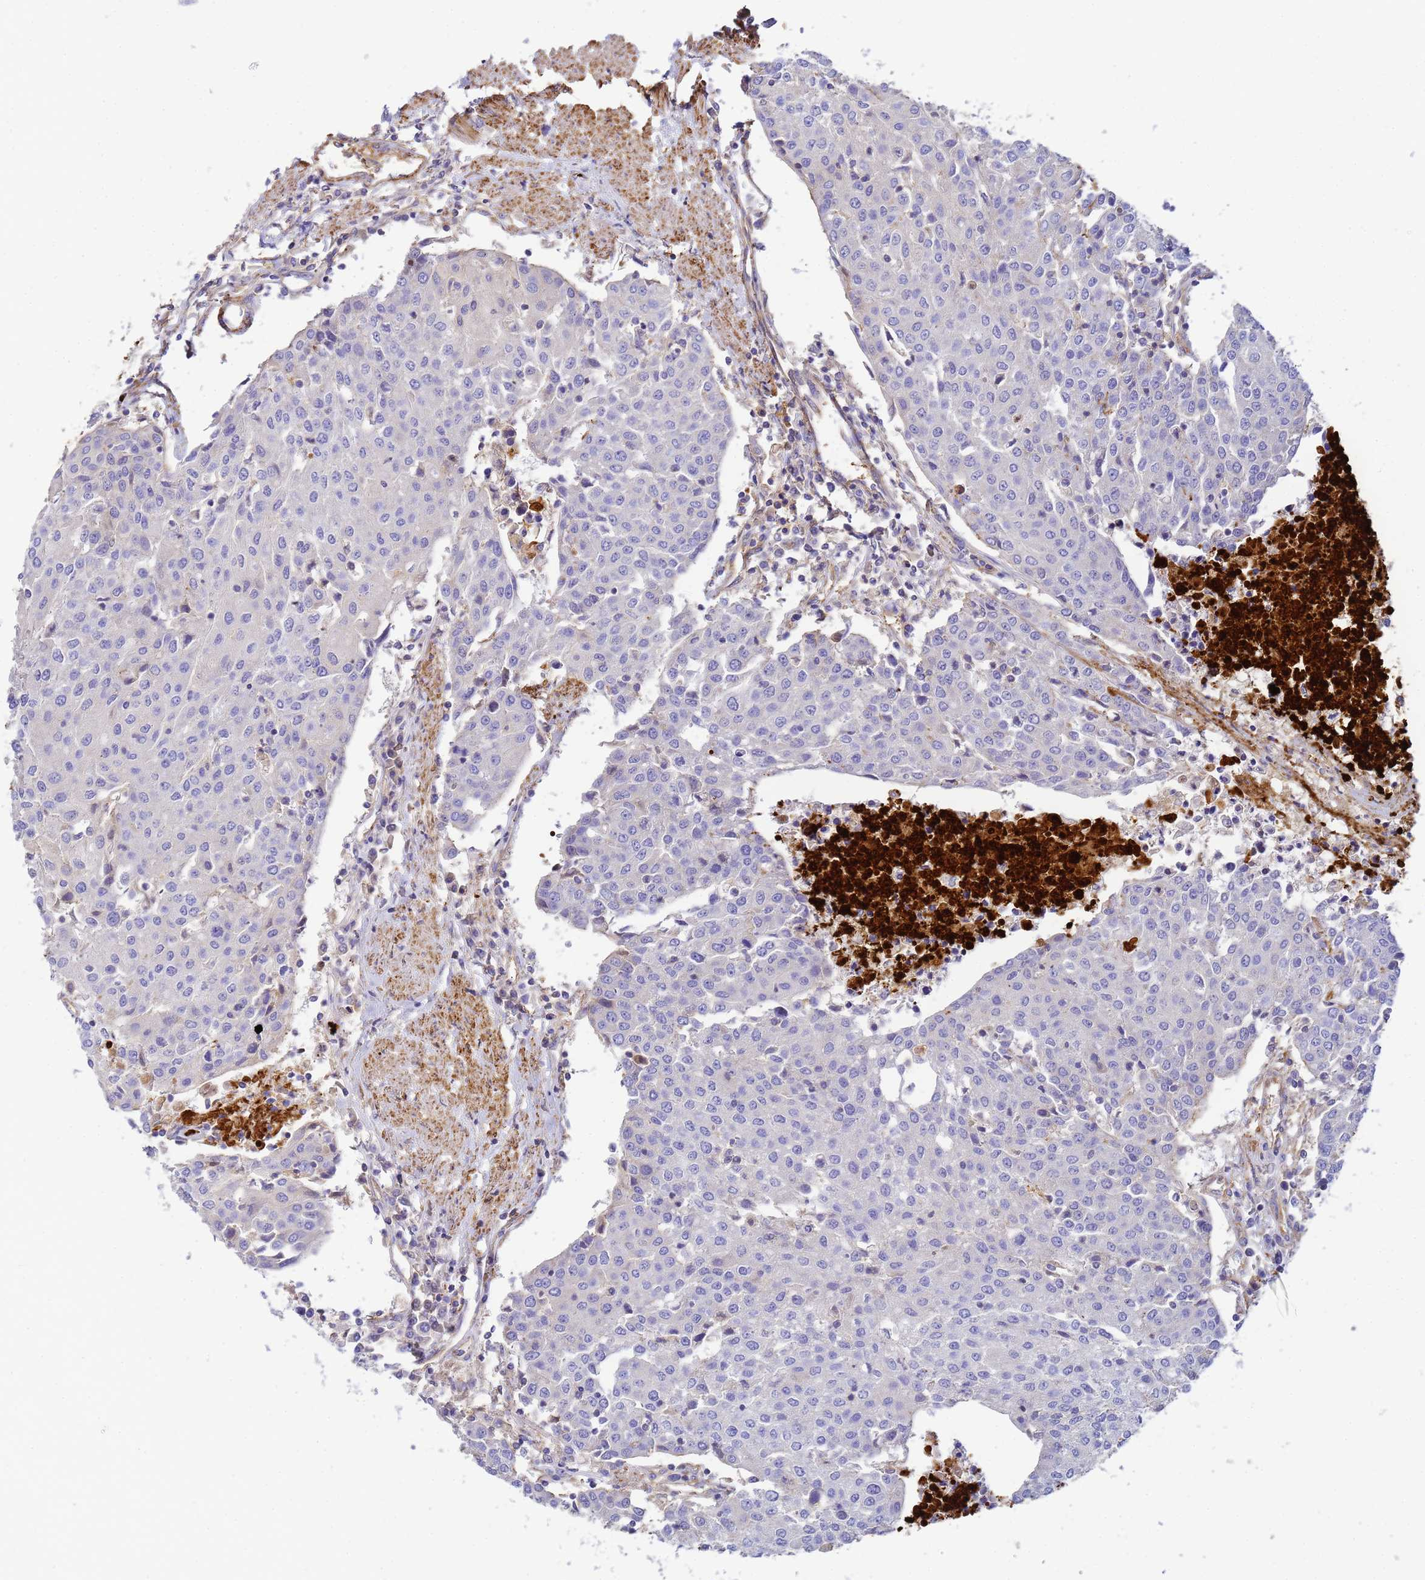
{"staining": {"intensity": "negative", "quantity": "none", "location": "none"}, "tissue": "urothelial cancer", "cell_type": "Tumor cells", "image_type": "cancer", "snomed": [{"axis": "morphology", "description": "Urothelial carcinoma, High grade"}, {"axis": "topography", "description": "Urinary bladder"}], "caption": "This is an immunohistochemistry (IHC) histopathology image of urothelial carcinoma (high-grade). There is no positivity in tumor cells.", "gene": "MYL12A", "patient": {"sex": "female", "age": 85}}